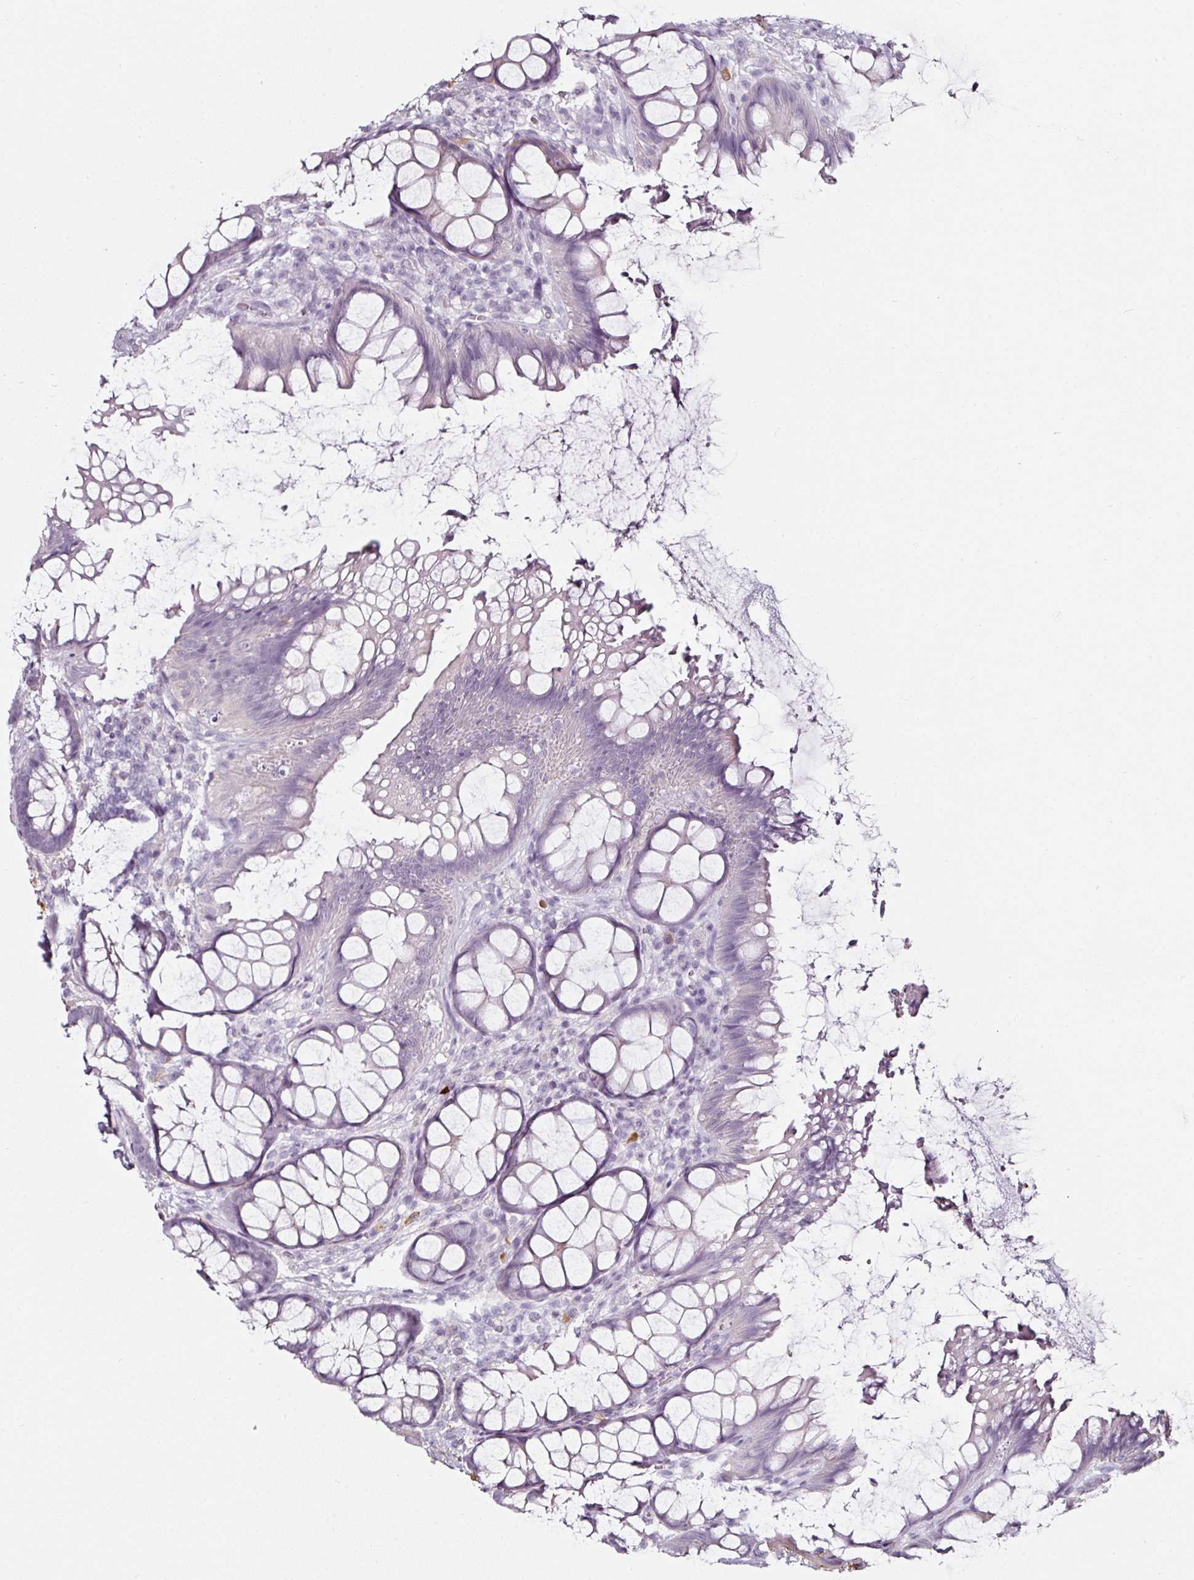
{"staining": {"intensity": "negative", "quantity": "none", "location": "none"}, "tissue": "rectum", "cell_type": "Glandular cells", "image_type": "normal", "snomed": [{"axis": "morphology", "description": "Normal tissue, NOS"}, {"axis": "topography", "description": "Rectum"}], "caption": "The histopathology image displays no significant positivity in glandular cells of rectum.", "gene": "CAP2", "patient": {"sex": "female", "age": 67}}